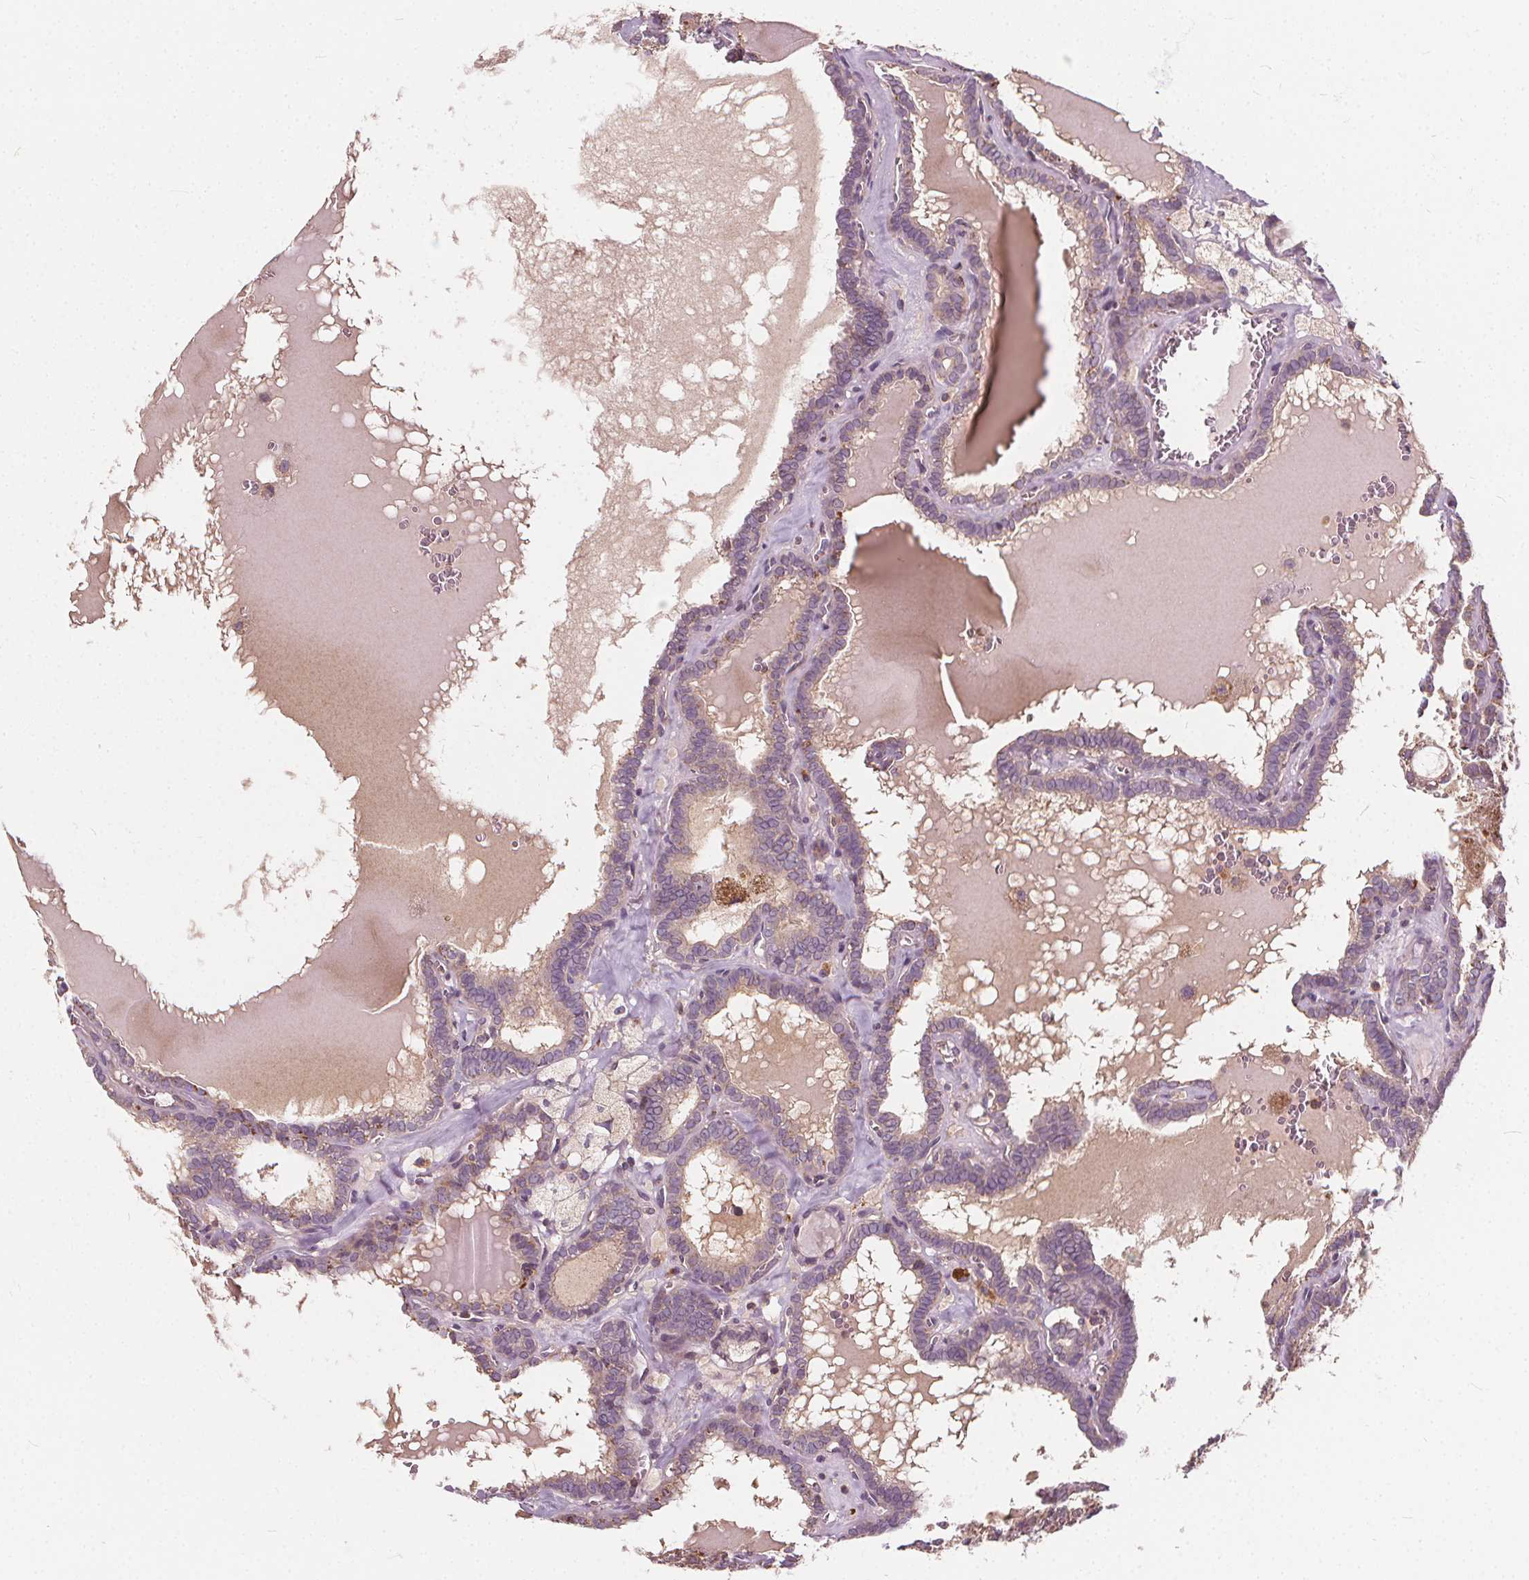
{"staining": {"intensity": "weak", "quantity": "25%-75%", "location": "cytoplasmic/membranous"}, "tissue": "thyroid cancer", "cell_type": "Tumor cells", "image_type": "cancer", "snomed": [{"axis": "morphology", "description": "Papillary adenocarcinoma, NOS"}, {"axis": "topography", "description": "Thyroid gland"}], "caption": "This micrograph exhibits thyroid papillary adenocarcinoma stained with immunohistochemistry (IHC) to label a protein in brown. The cytoplasmic/membranous of tumor cells show weak positivity for the protein. Nuclei are counter-stained blue.", "gene": "ORAI2", "patient": {"sex": "female", "age": 39}}